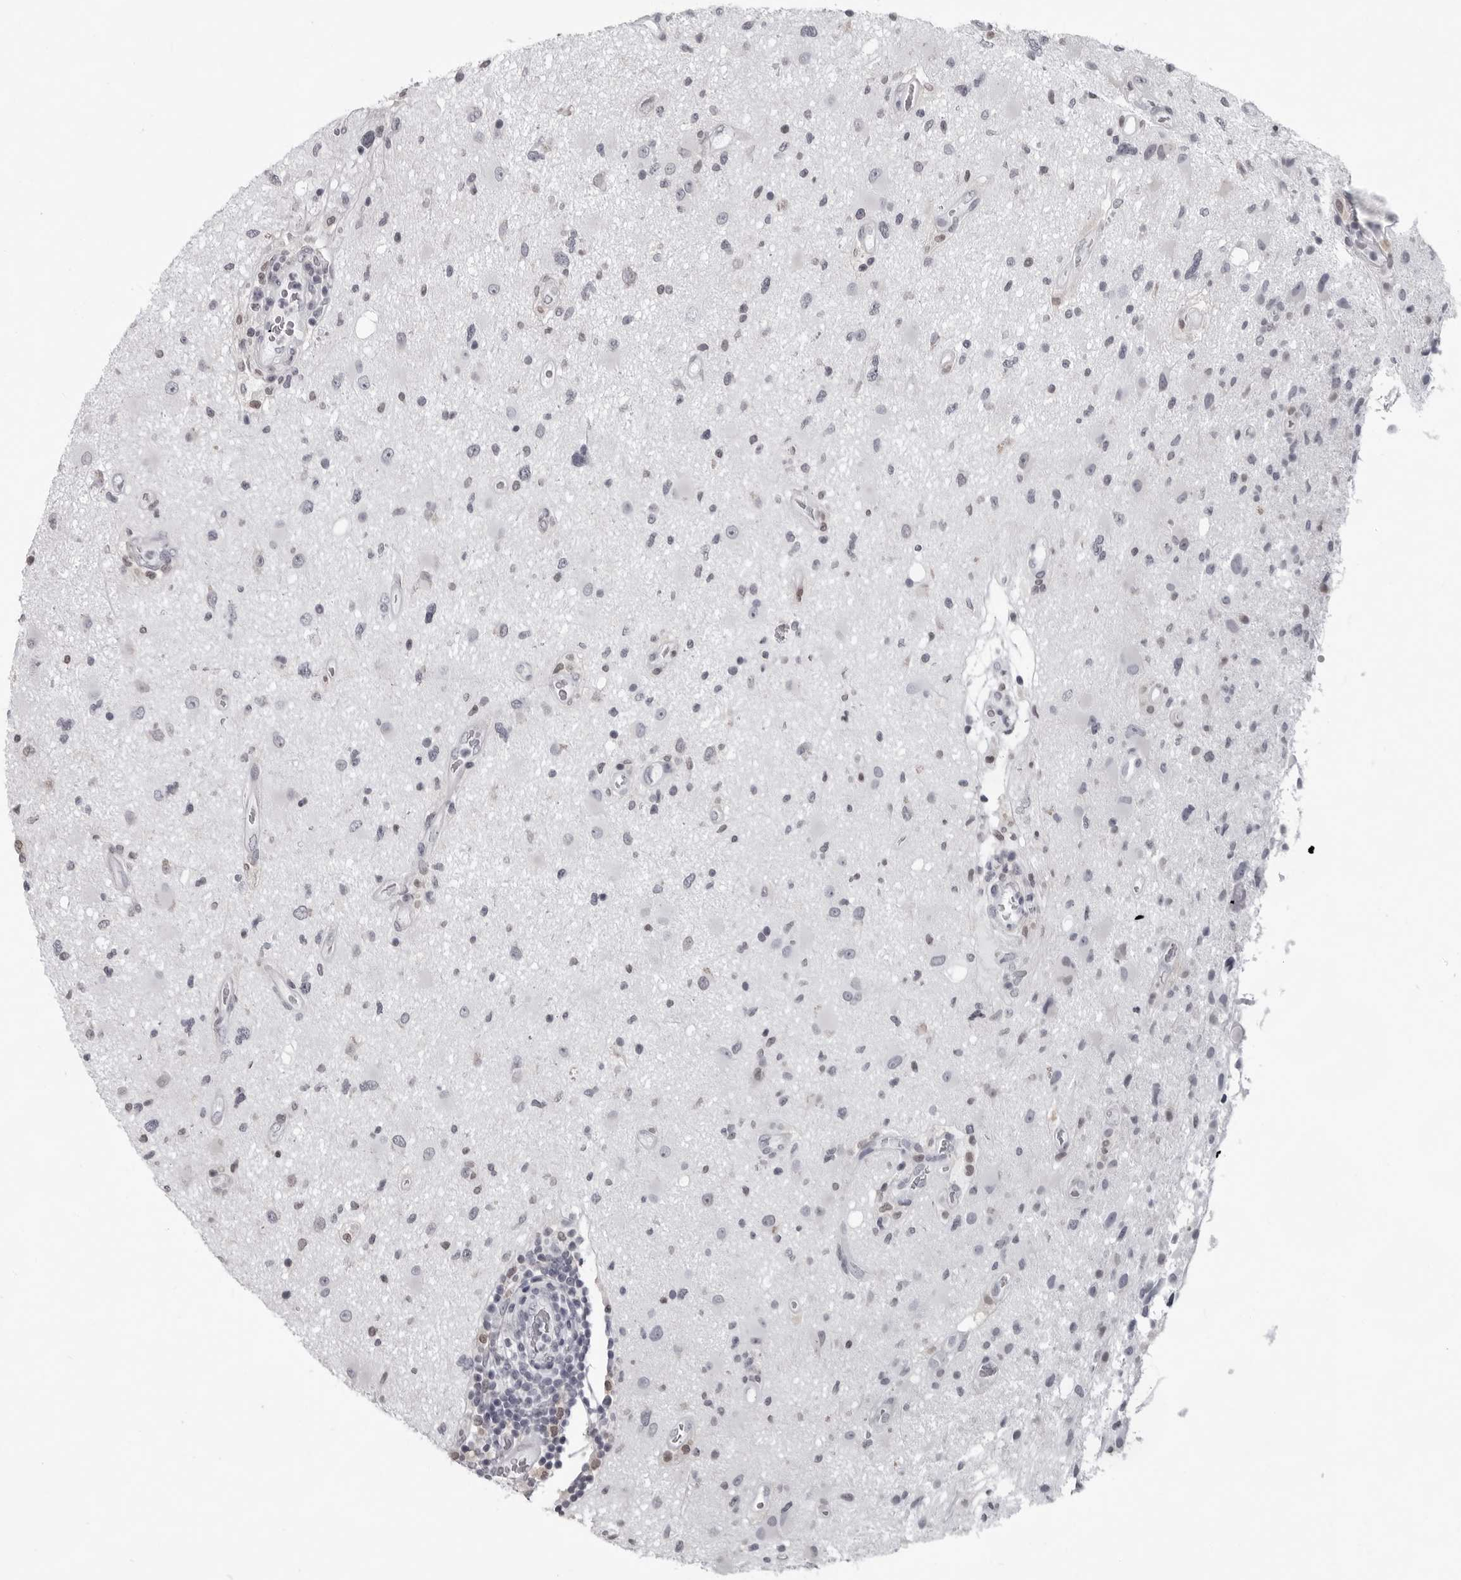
{"staining": {"intensity": "negative", "quantity": "none", "location": "none"}, "tissue": "glioma", "cell_type": "Tumor cells", "image_type": "cancer", "snomed": [{"axis": "morphology", "description": "Glioma, malignant, High grade"}, {"axis": "topography", "description": "Brain"}], "caption": "IHC of malignant glioma (high-grade) displays no staining in tumor cells.", "gene": "LZIC", "patient": {"sex": "male", "age": 33}}